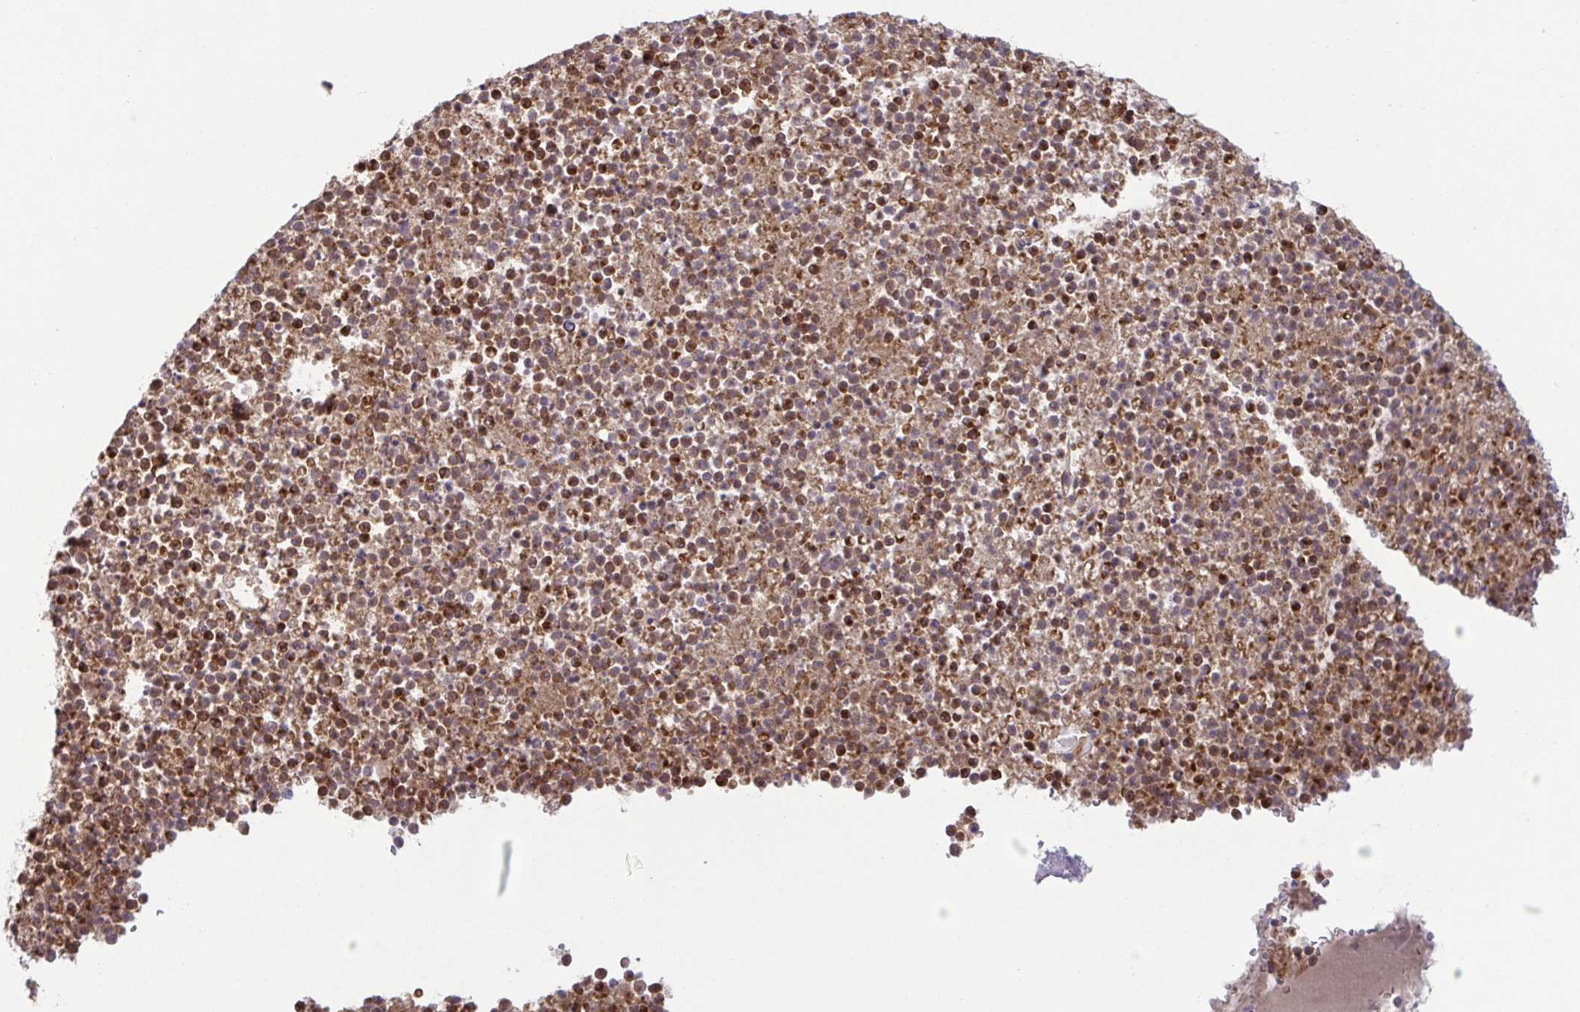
{"staining": {"intensity": "negative", "quantity": "none", "location": "none"}, "tissue": "bronchus", "cell_type": "Respiratory epithelial cells", "image_type": "normal", "snomed": [{"axis": "morphology", "description": "Normal tissue, NOS"}, {"axis": "topography", "description": "Cartilage tissue"}, {"axis": "topography", "description": "Bronchus"}], "caption": "The histopathology image reveals no staining of respiratory epithelial cells in unremarkable bronchus.", "gene": "PGLYRP1", "patient": {"sex": "male", "age": 56}}